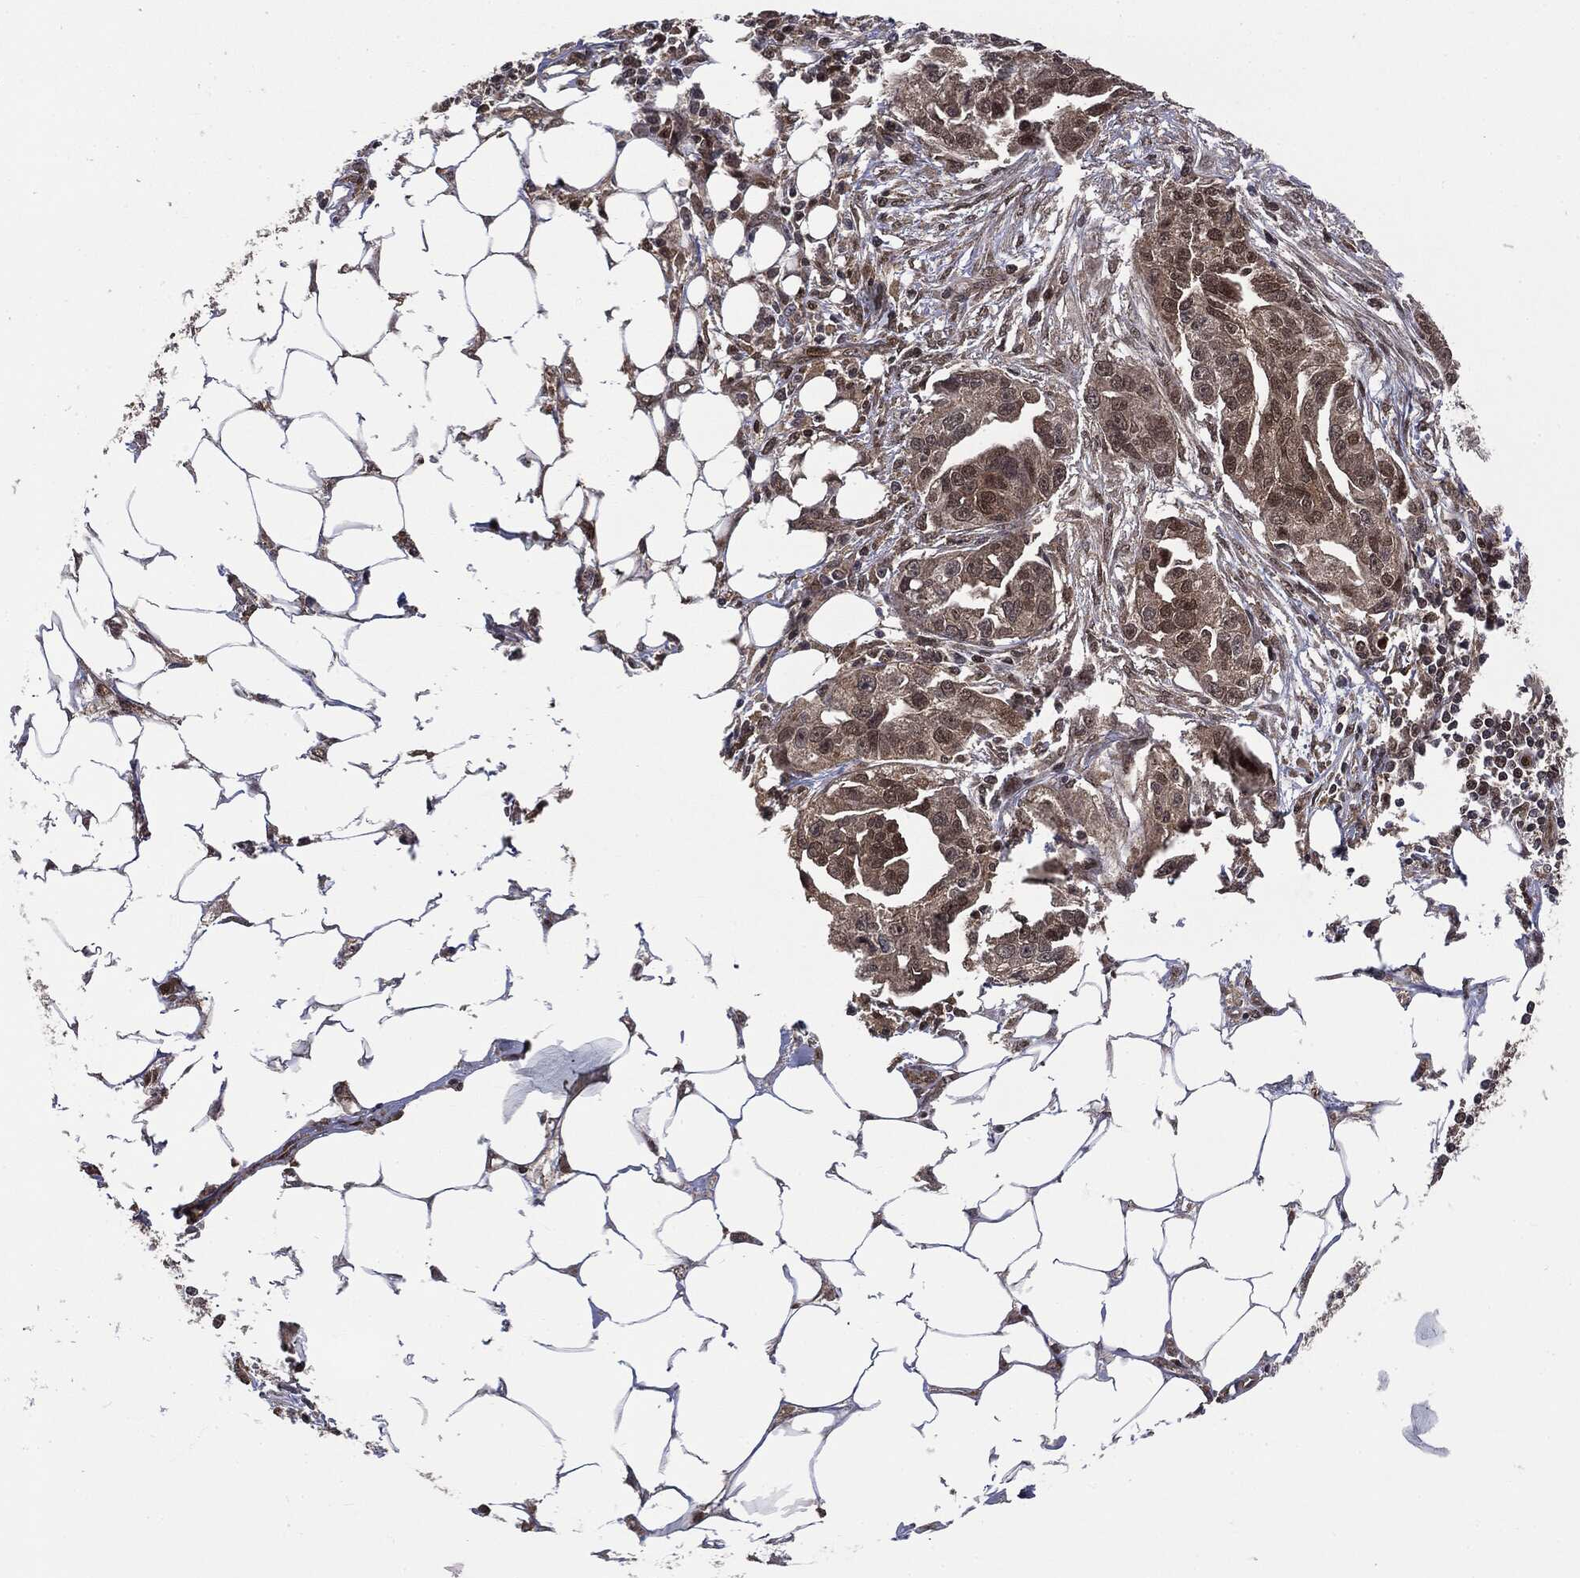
{"staining": {"intensity": "weak", "quantity": "25%-75%", "location": "cytoplasmic/membranous,nuclear"}, "tissue": "ovarian cancer", "cell_type": "Tumor cells", "image_type": "cancer", "snomed": [{"axis": "morphology", "description": "Carcinoma, endometroid"}, {"axis": "morphology", "description": "Cystadenocarcinoma, serous, NOS"}, {"axis": "topography", "description": "Ovary"}], "caption": "Brown immunohistochemical staining in ovarian cancer demonstrates weak cytoplasmic/membranous and nuclear positivity in about 25%-75% of tumor cells.", "gene": "PTPA", "patient": {"sex": "female", "age": 45}}